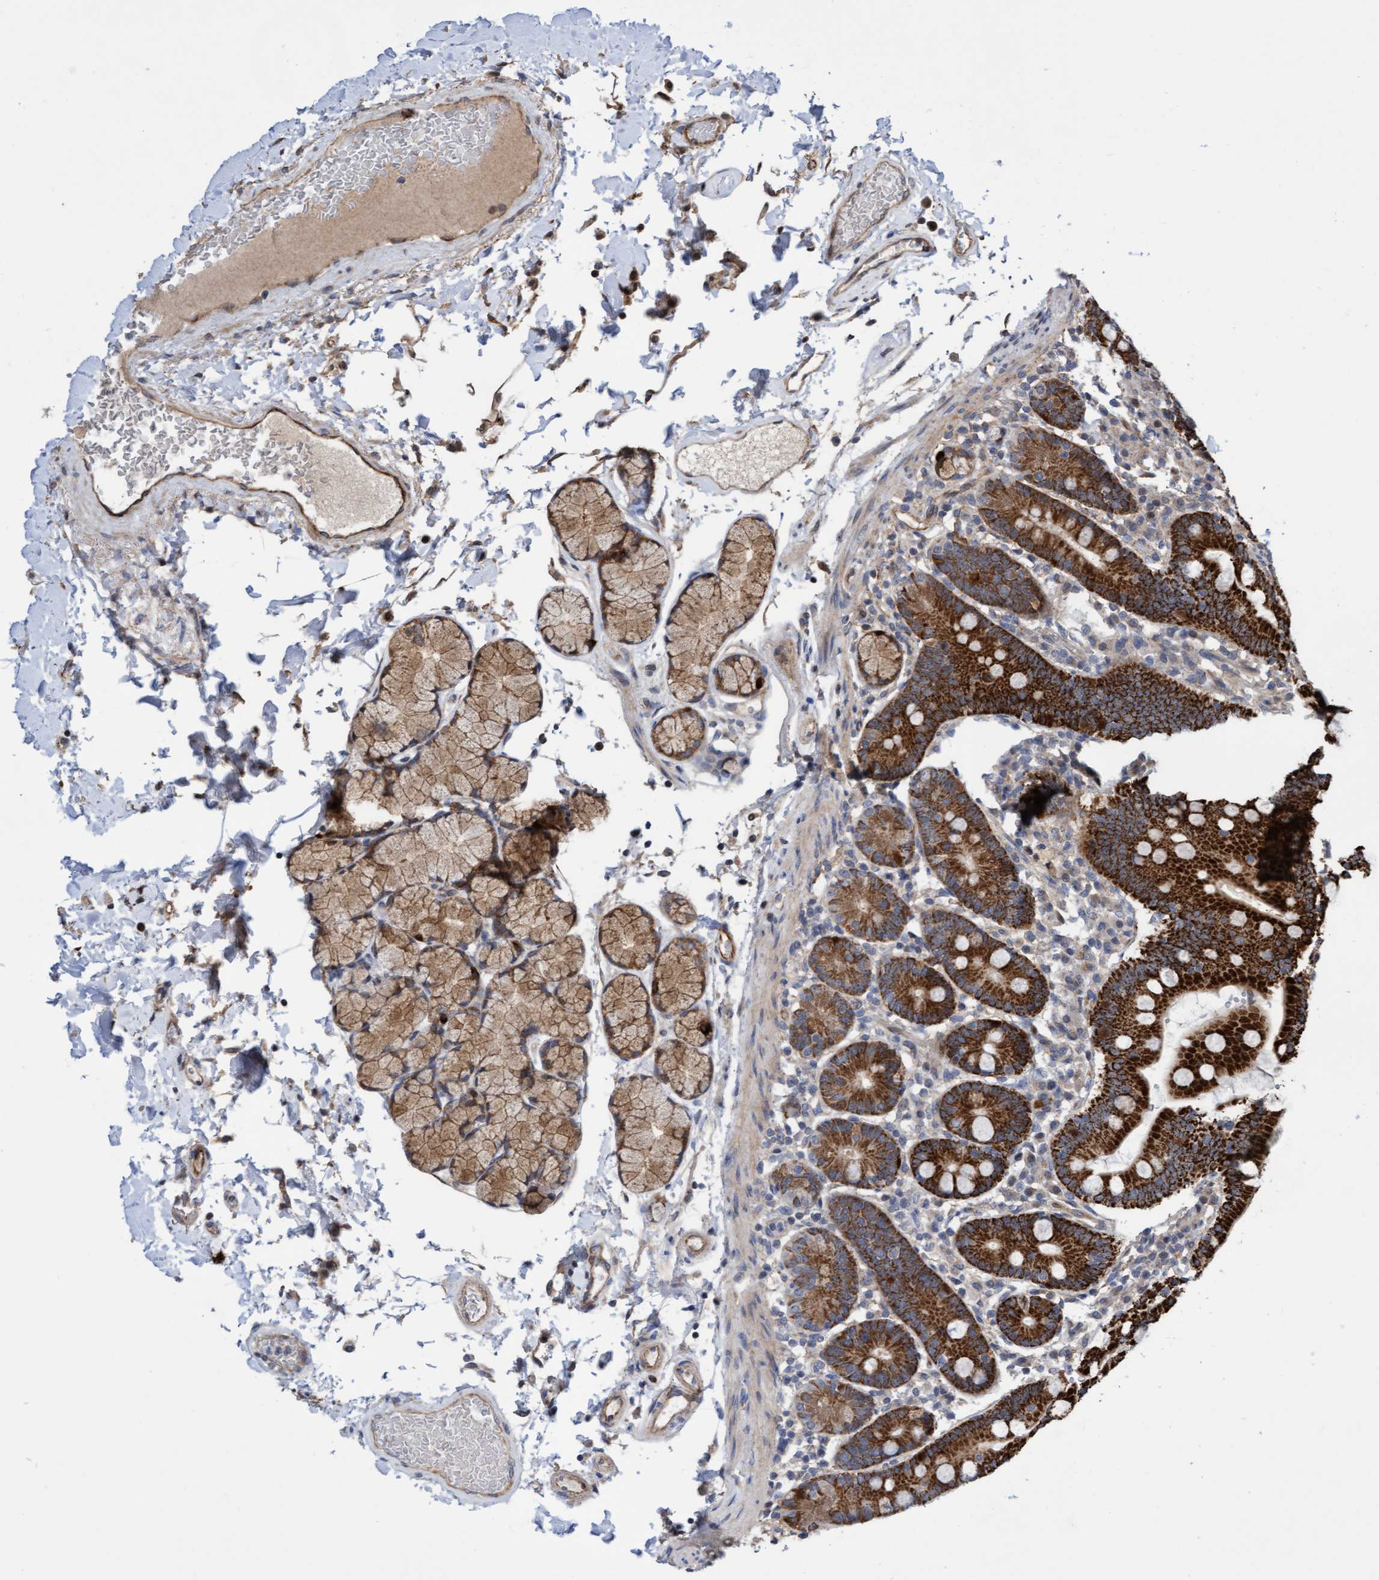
{"staining": {"intensity": "strong", "quantity": ">75%", "location": "cytoplasmic/membranous"}, "tissue": "duodenum", "cell_type": "Glandular cells", "image_type": "normal", "snomed": [{"axis": "morphology", "description": "Normal tissue, NOS"}, {"axis": "topography", "description": "Small intestine, NOS"}], "caption": "This is a histology image of immunohistochemistry (IHC) staining of unremarkable duodenum, which shows strong expression in the cytoplasmic/membranous of glandular cells.", "gene": "ITFG1", "patient": {"sex": "female", "age": 71}}